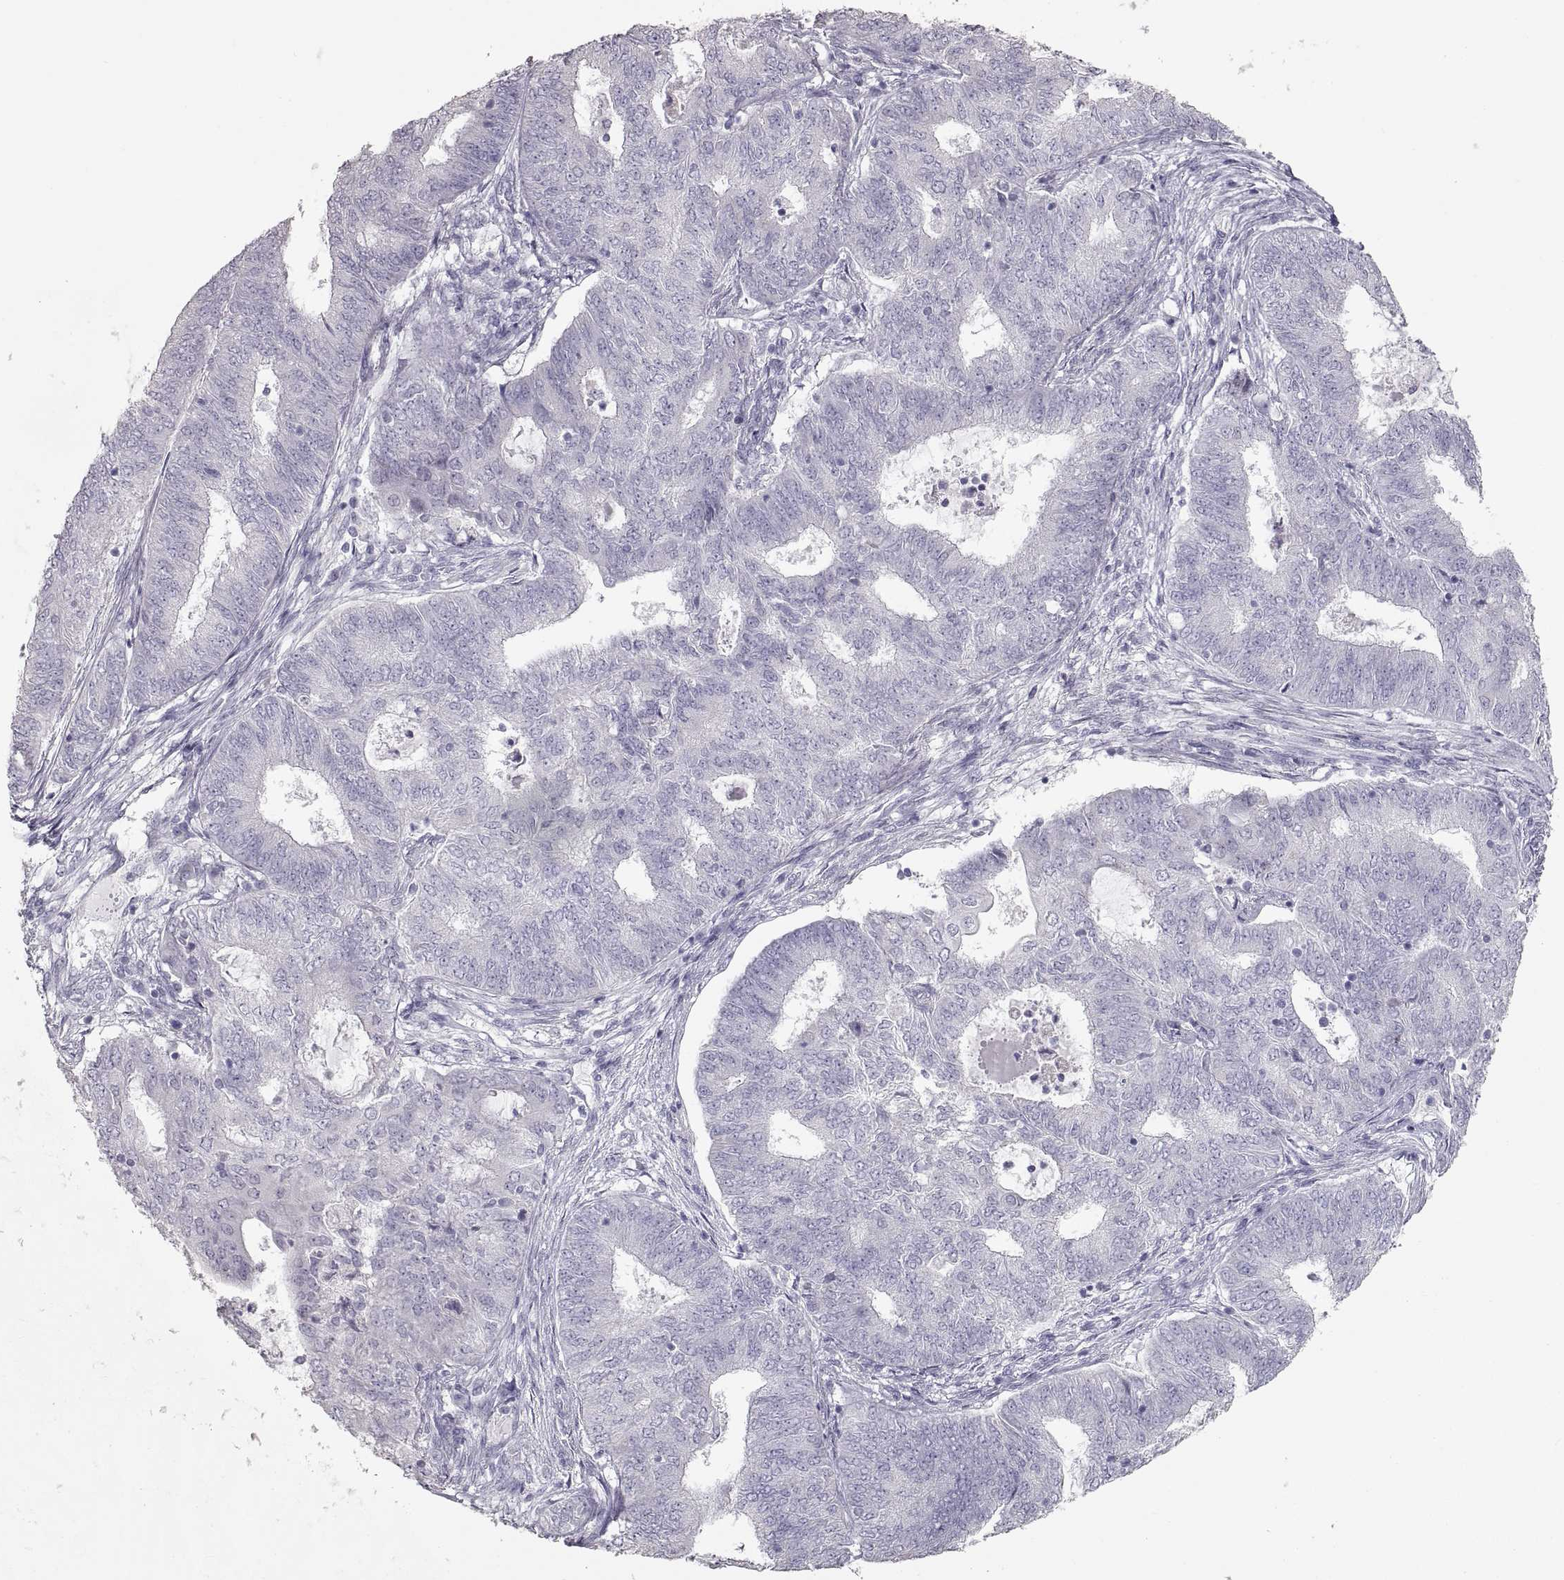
{"staining": {"intensity": "negative", "quantity": "none", "location": "none"}, "tissue": "endometrial cancer", "cell_type": "Tumor cells", "image_type": "cancer", "snomed": [{"axis": "morphology", "description": "Adenocarcinoma, NOS"}, {"axis": "topography", "description": "Endometrium"}], "caption": "Immunohistochemistry photomicrograph of neoplastic tissue: human endometrial cancer stained with DAB (3,3'-diaminobenzidine) reveals no significant protein expression in tumor cells.", "gene": "ZP3", "patient": {"sex": "female", "age": 62}}